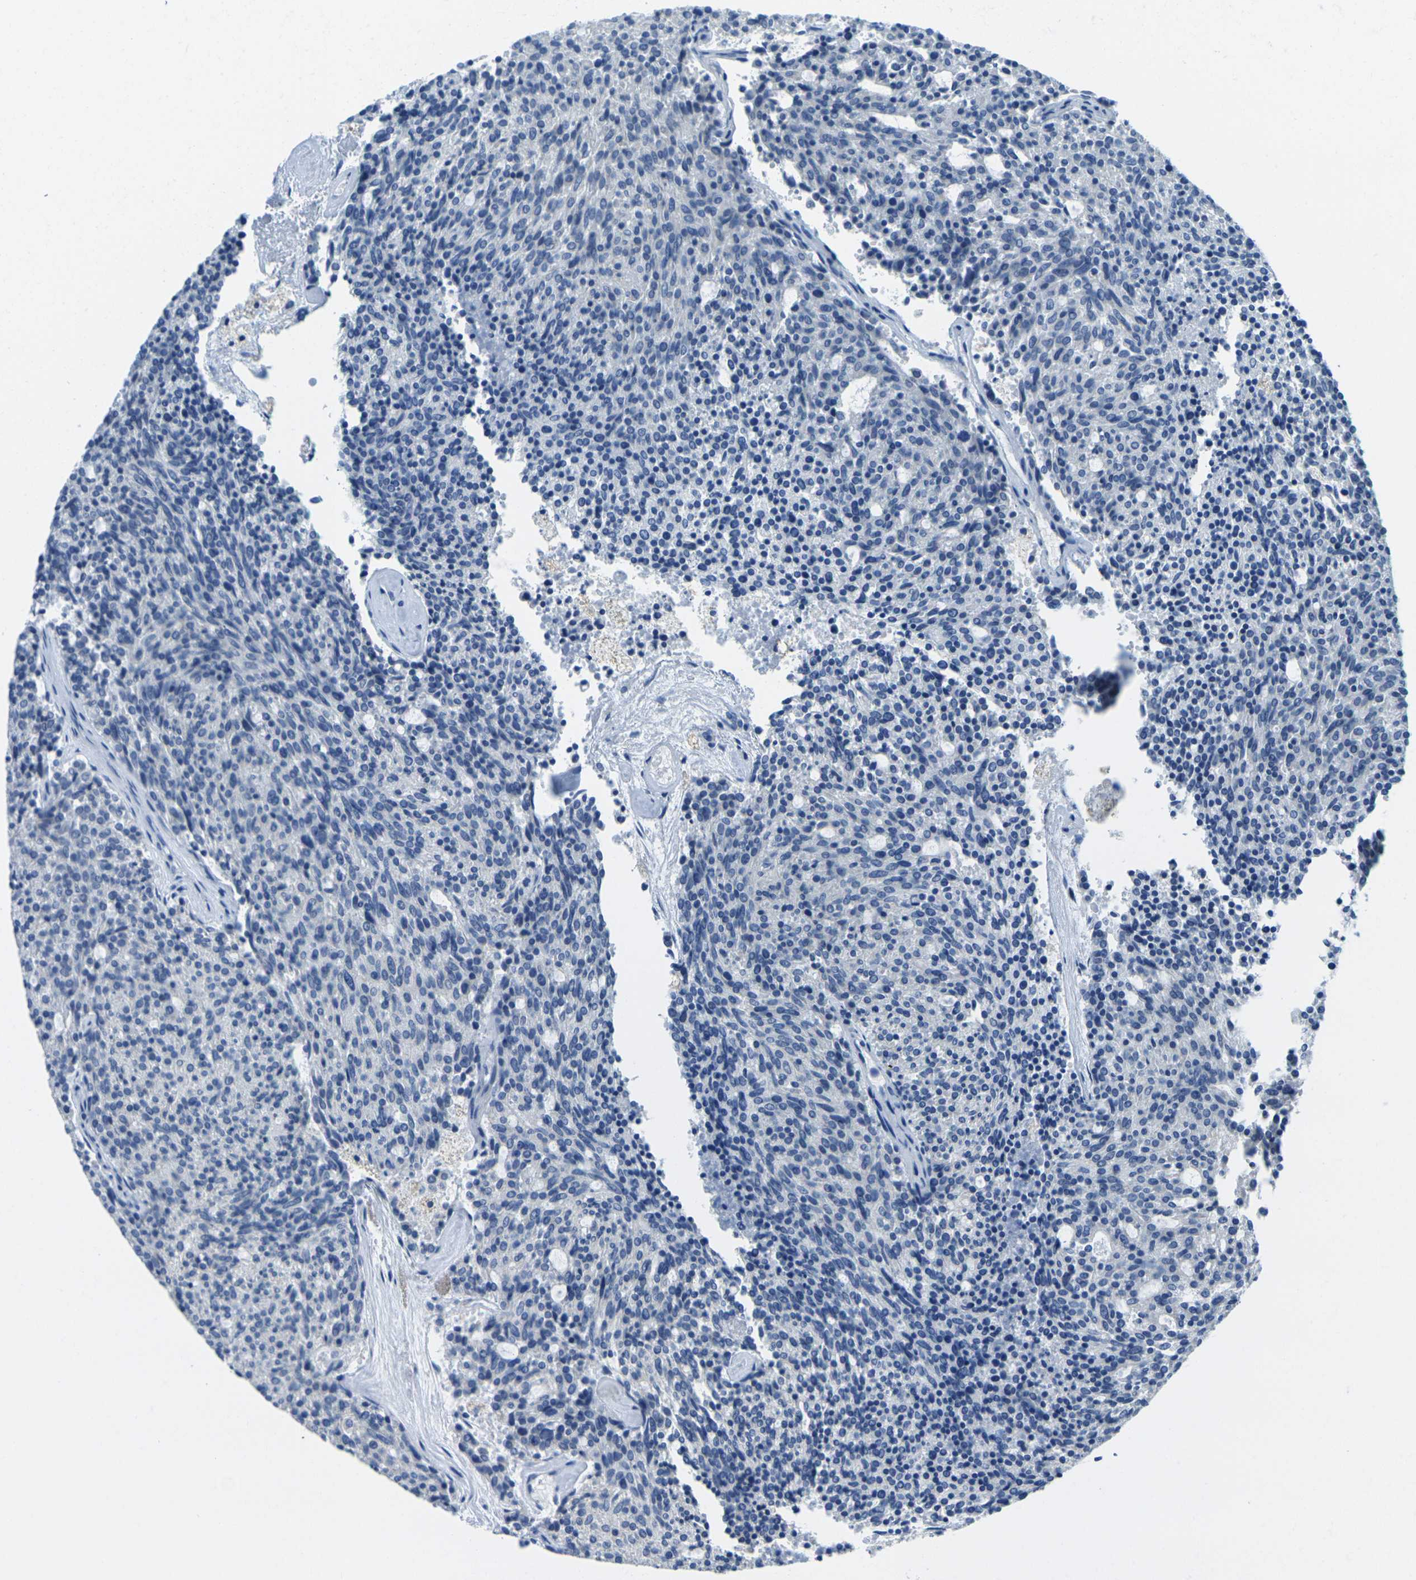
{"staining": {"intensity": "negative", "quantity": "none", "location": "none"}, "tissue": "carcinoid", "cell_type": "Tumor cells", "image_type": "cancer", "snomed": [{"axis": "morphology", "description": "Carcinoid, malignant, NOS"}, {"axis": "topography", "description": "Pancreas"}], "caption": "Tumor cells show no significant protein positivity in carcinoid (malignant). (DAB immunohistochemistry (IHC) visualized using brightfield microscopy, high magnification).", "gene": "FAM3D", "patient": {"sex": "female", "age": 54}}